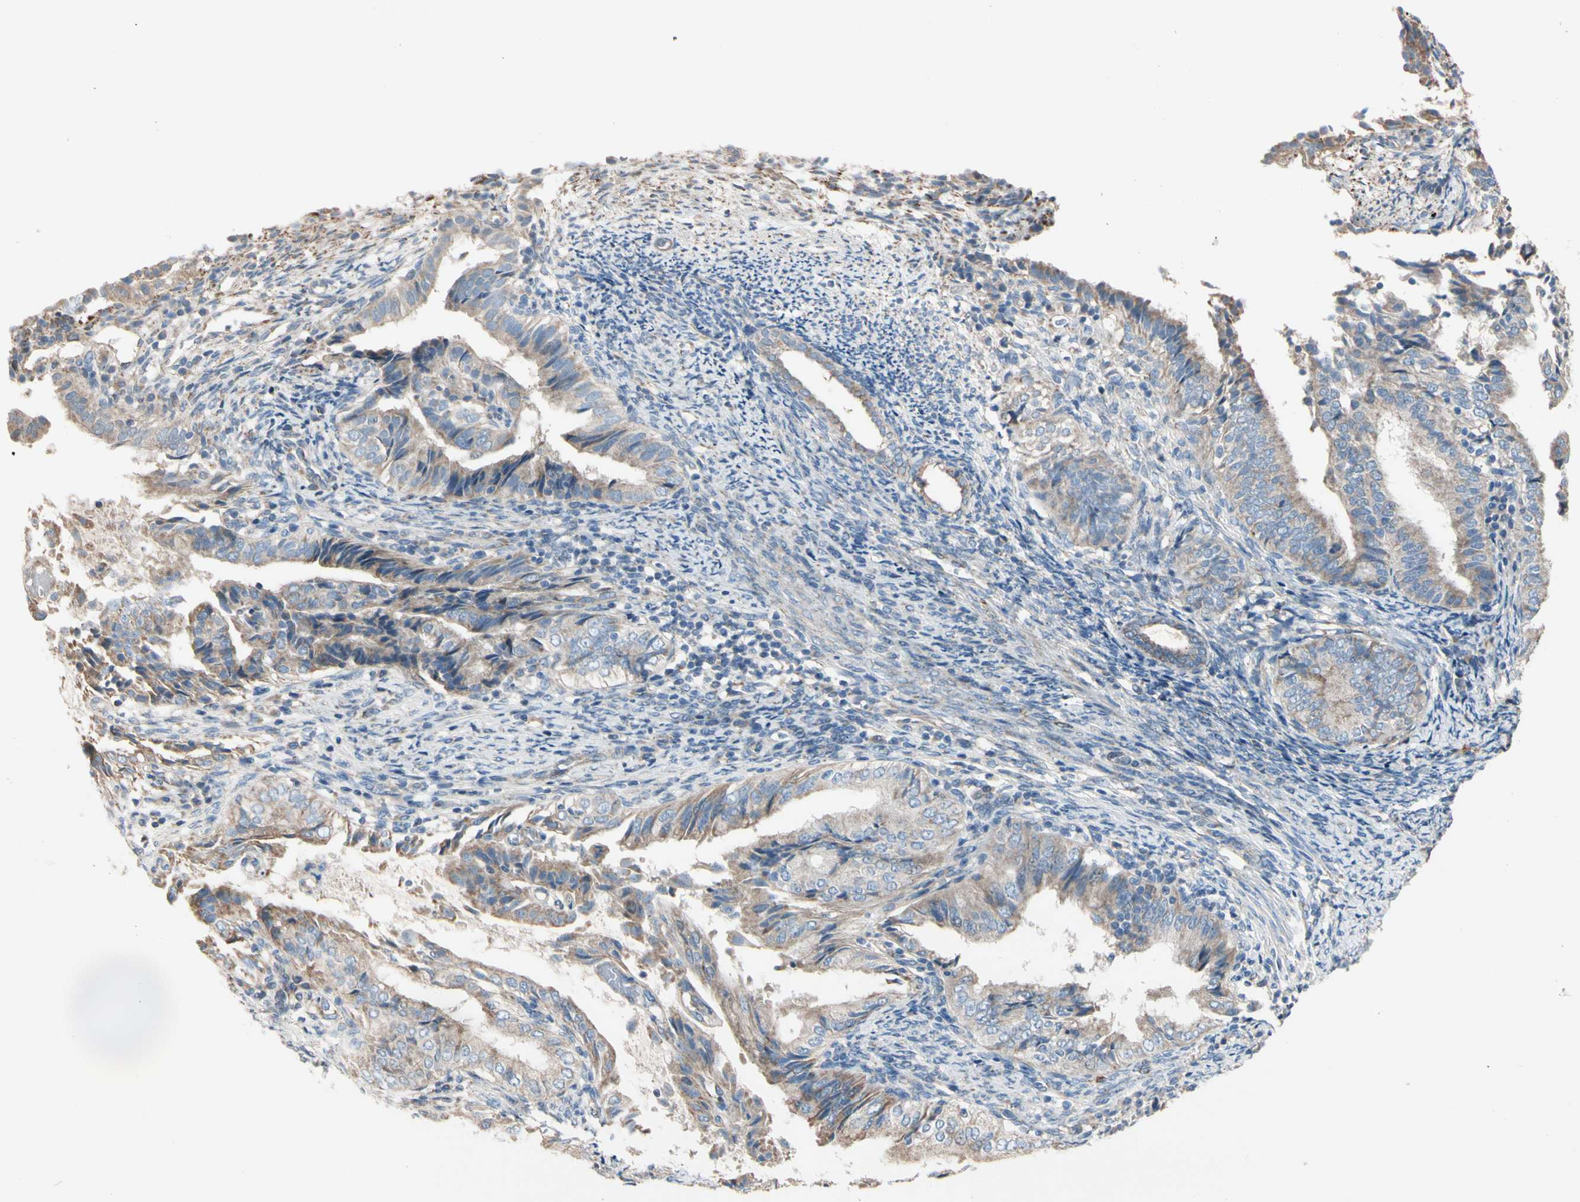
{"staining": {"intensity": "weak", "quantity": ">75%", "location": "cytoplasmic/membranous"}, "tissue": "endometrial cancer", "cell_type": "Tumor cells", "image_type": "cancer", "snomed": [{"axis": "morphology", "description": "Adenocarcinoma, NOS"}, {"axis": "topography", "description": "Endometrium"}], "caption": "An image of endometrial cancer stained for a protein reveals weak cytoplasmic/membranous brown staining in tumor cells.", "gene": "EPHA3", "patient": {"sex": "female", "age": 58}}